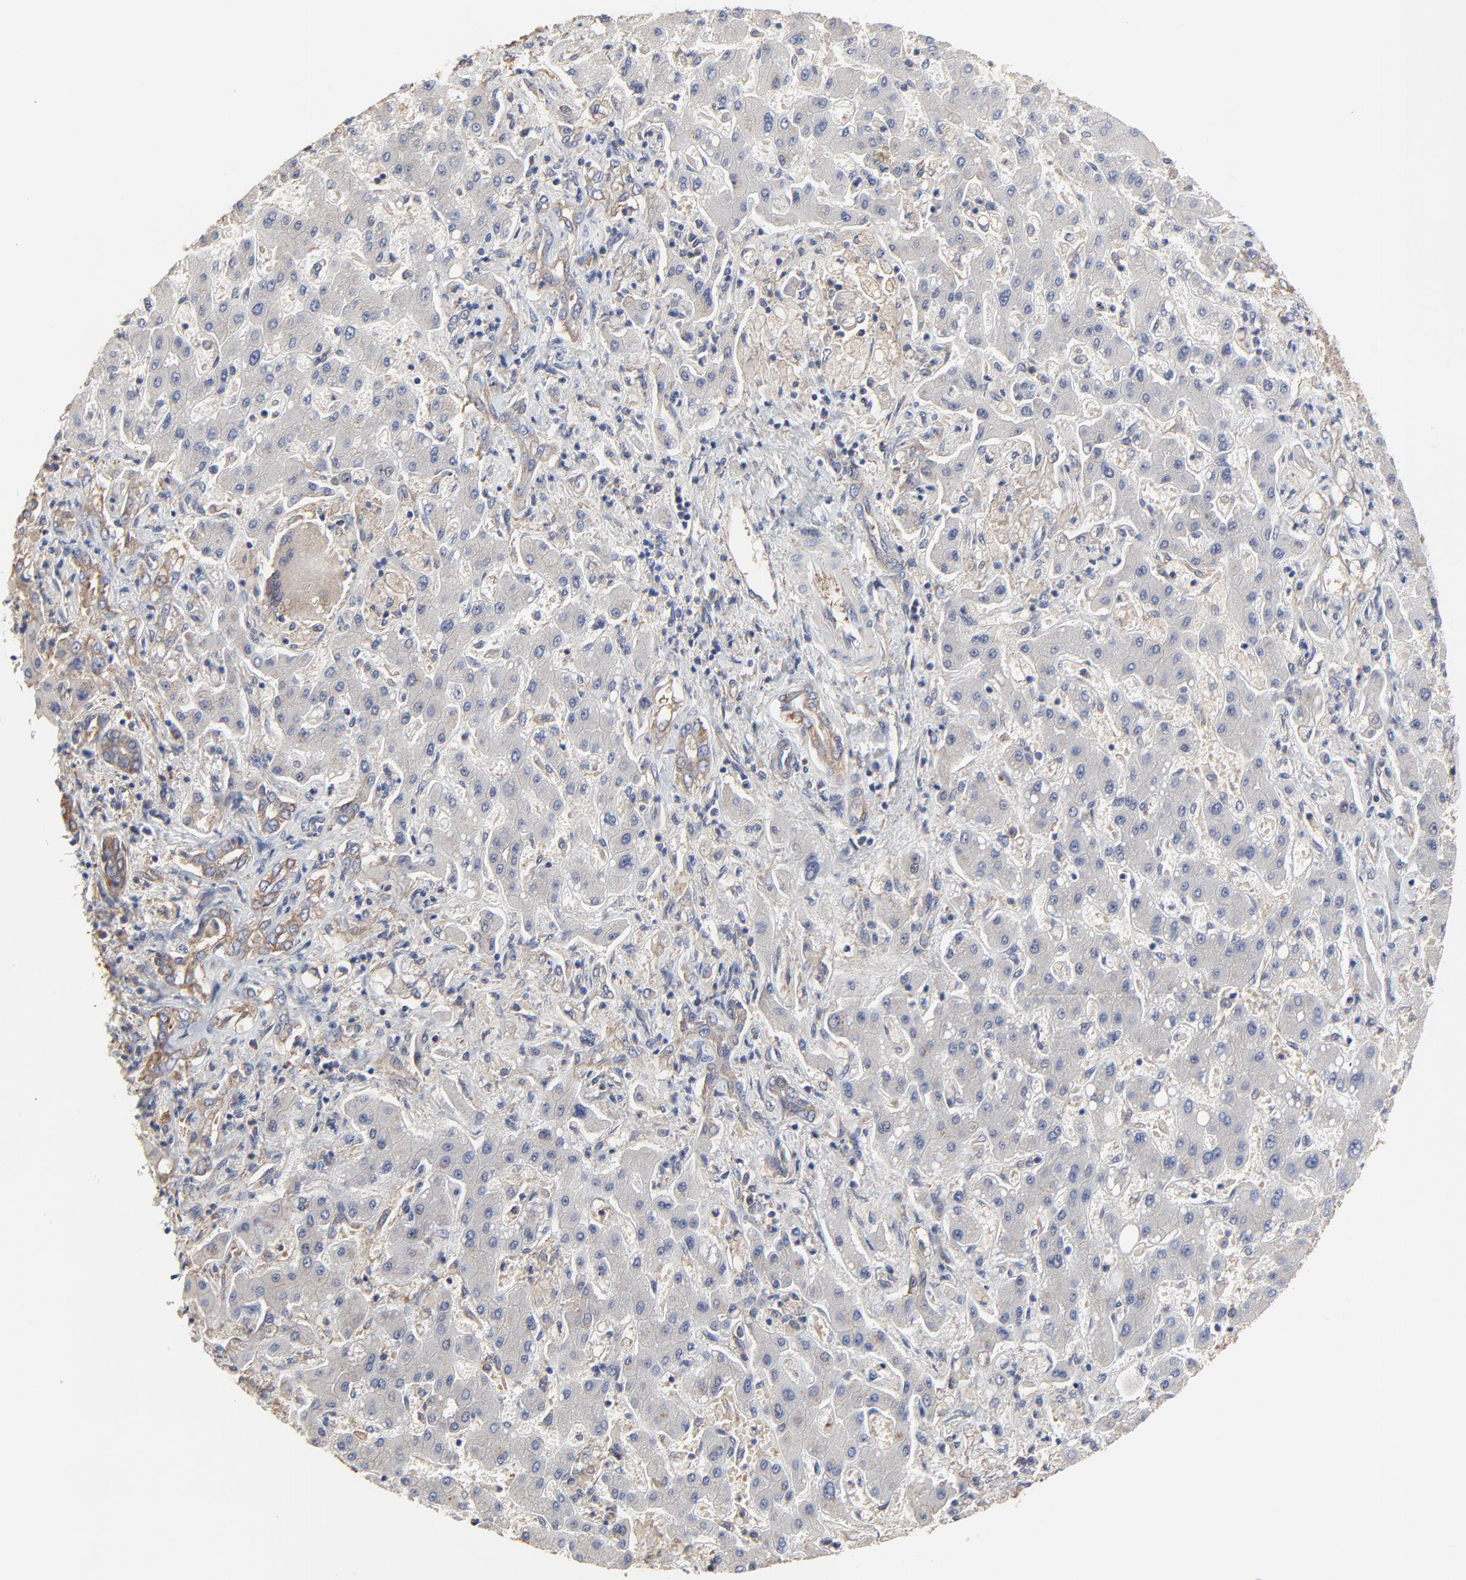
{"staining": {"intensity": "negative", "quantity": "none", "location": "none"}, "tissue": "liver cancer", "cell_type": "Tumor cells", "image_type": "cancer", "snomed": [{"axis": "morphology", "description": "Cholangiocarcinoma"}, {"axis": "topography", "description": "Liver"}], "caption": "DAB immunohistochemical staining of human liver cholangiocarcinoma reveals no significant staining in tumor cells.", "gene": "NXF3", "patient": {"sex": "male", "age": 50}}